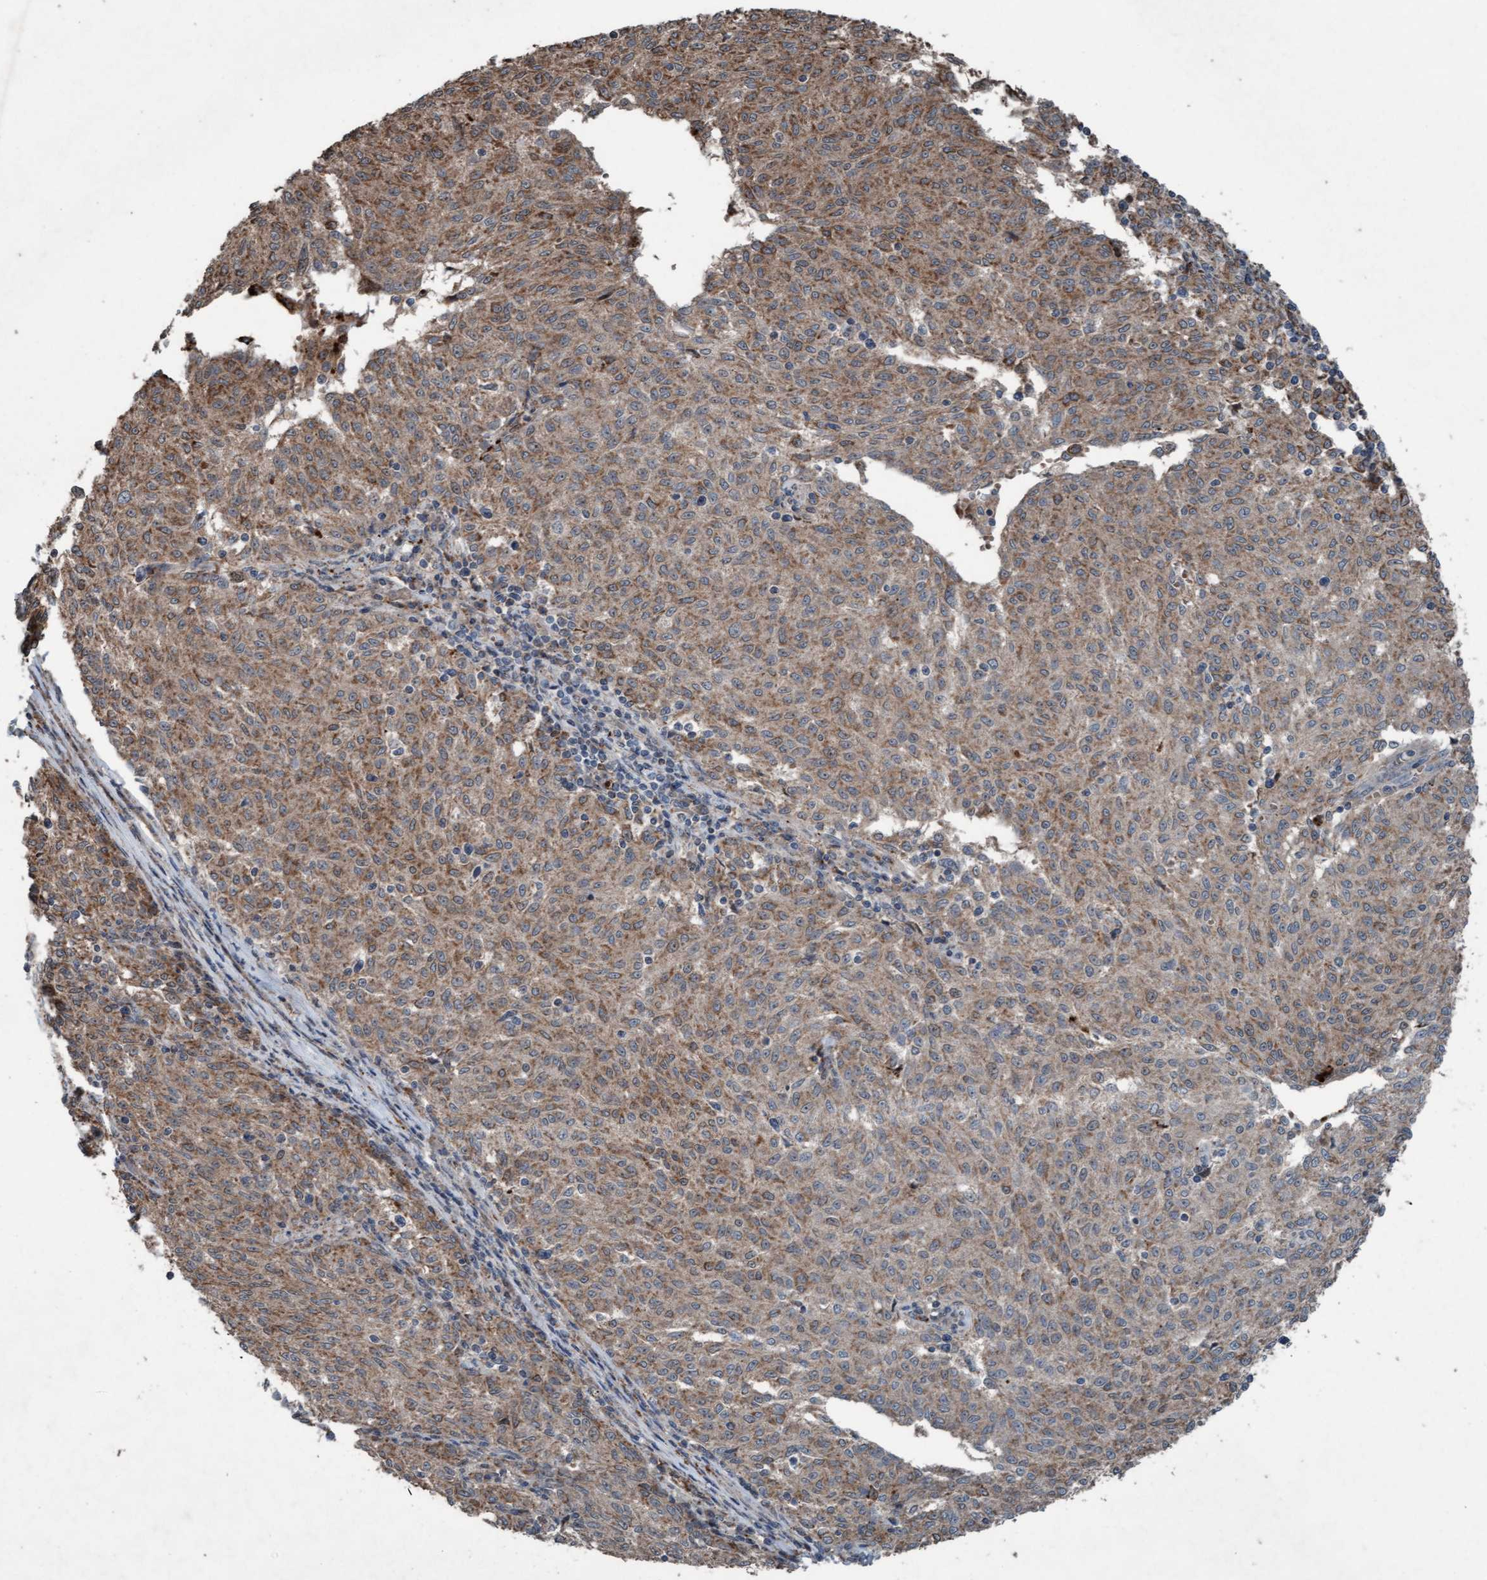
{"staining": {"intensity": "moderate", "quantity": ">75%", "location": "cytoplasmic/membranous"}, "tissue": "melanoma", "cell_type": "Tumor cells", "image_type": "cancer", "snomed": [{"axis": "morphology", "description": "Malignant melanoma, NOS"}, {"axis": "topography", "description": "Skin"}], "caption": "Immunohistochemical staining of human melanoma demonstrates moderate cytoplasmic/membranous protein positivity in about >75% of tumor cells.", "gene": "PLXNB2", "patient": {"sex": "female", "age": 72}}